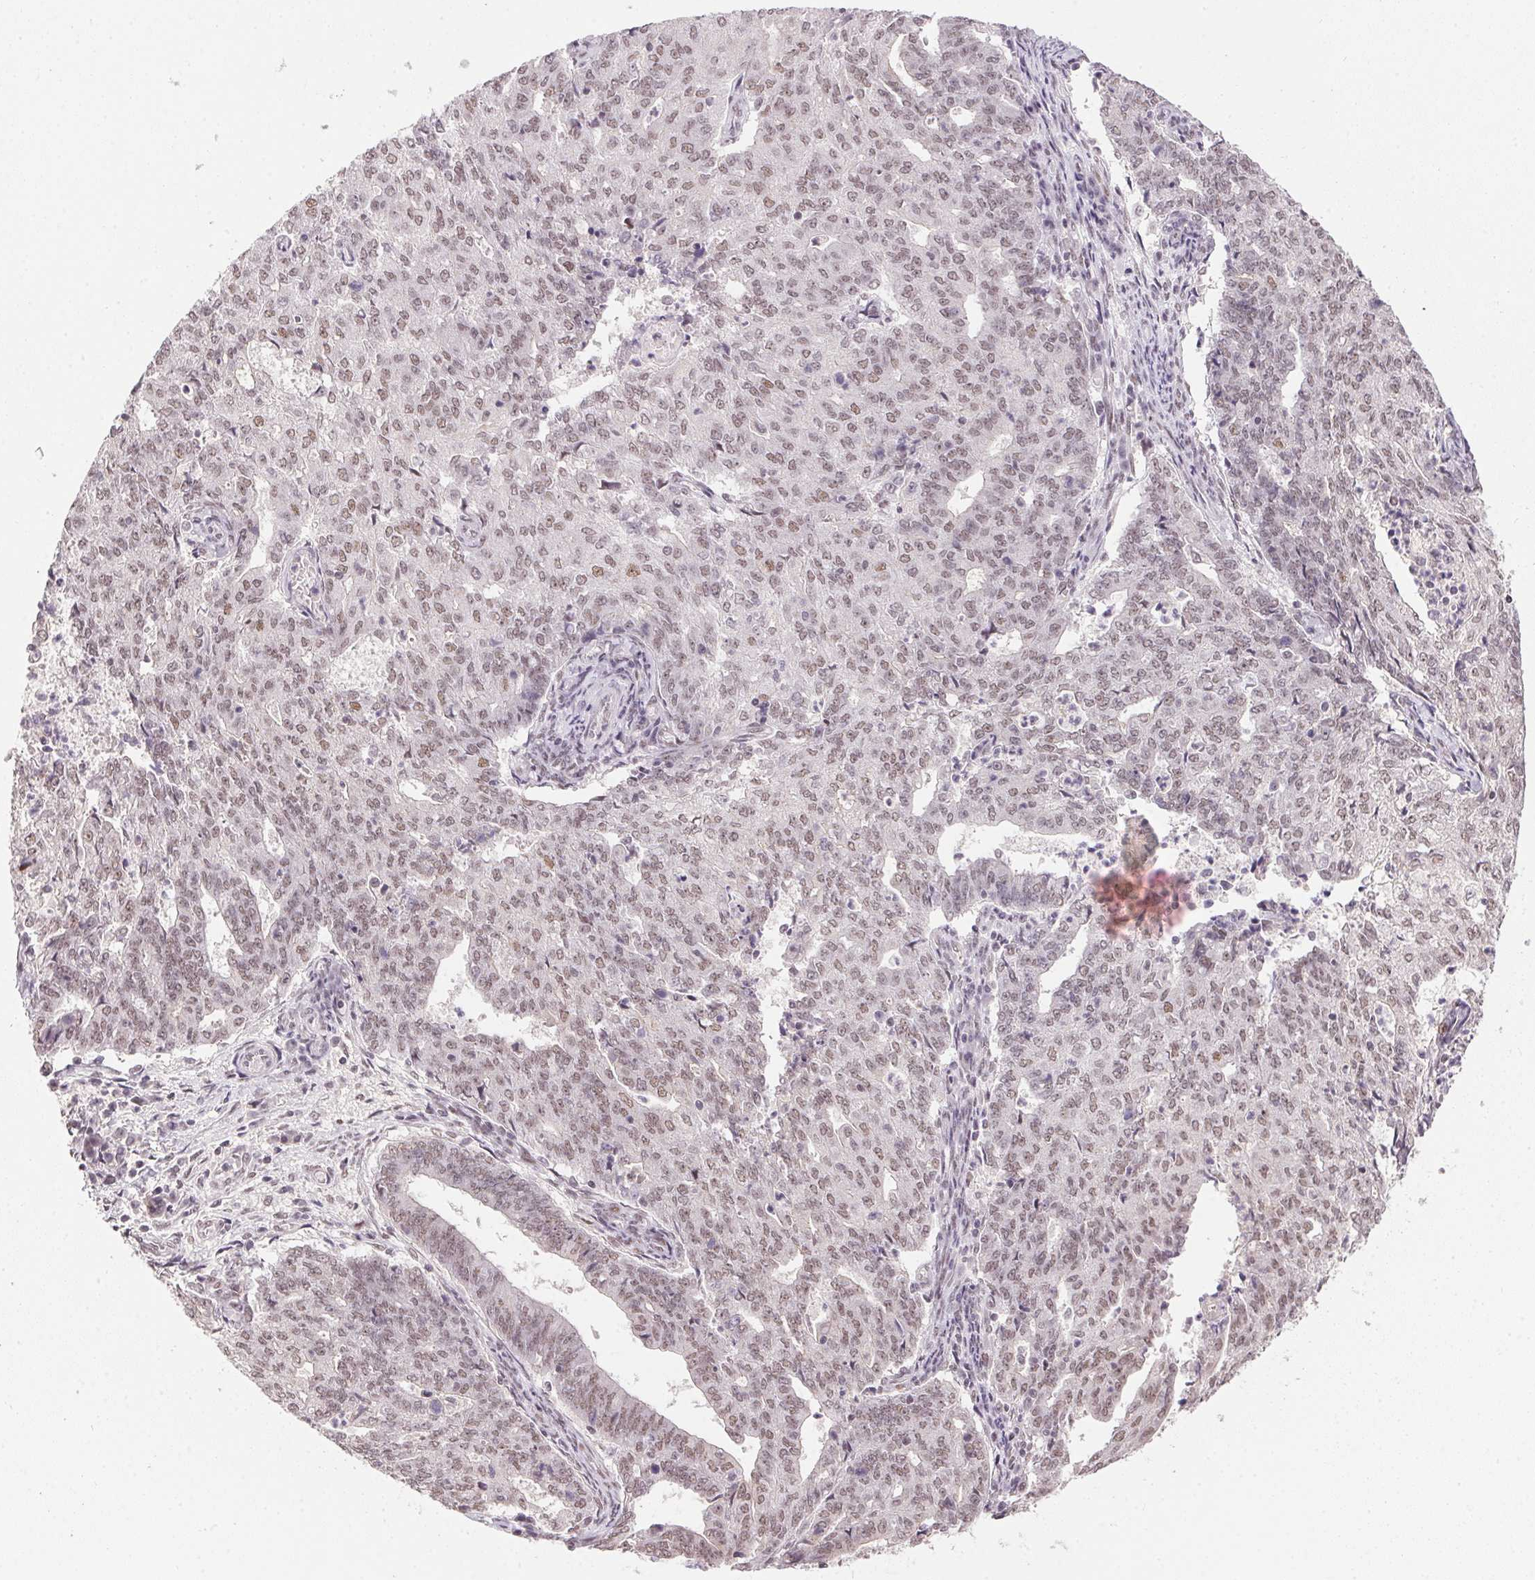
{"staining": {"intensity": "weak", "quantity": ">75%", "location": "nuclear"}, "tissue": "endometrial cancer", "cell_type": "Tumor cells", "image_type": "cancer", "snomed": [{"axis": "morphology", "description": "Adenocarcinoma, NOS"}, {"axis": "topography", "description": "Endometrium"}], "caption": "The immunohistochemical stain highlights weak nuclear expression in tumor cells of endometrial cancer (adenocarcinoma) tissue.", "gene": "KDM4D", "patient": {"sex": "female", "age": 82}}